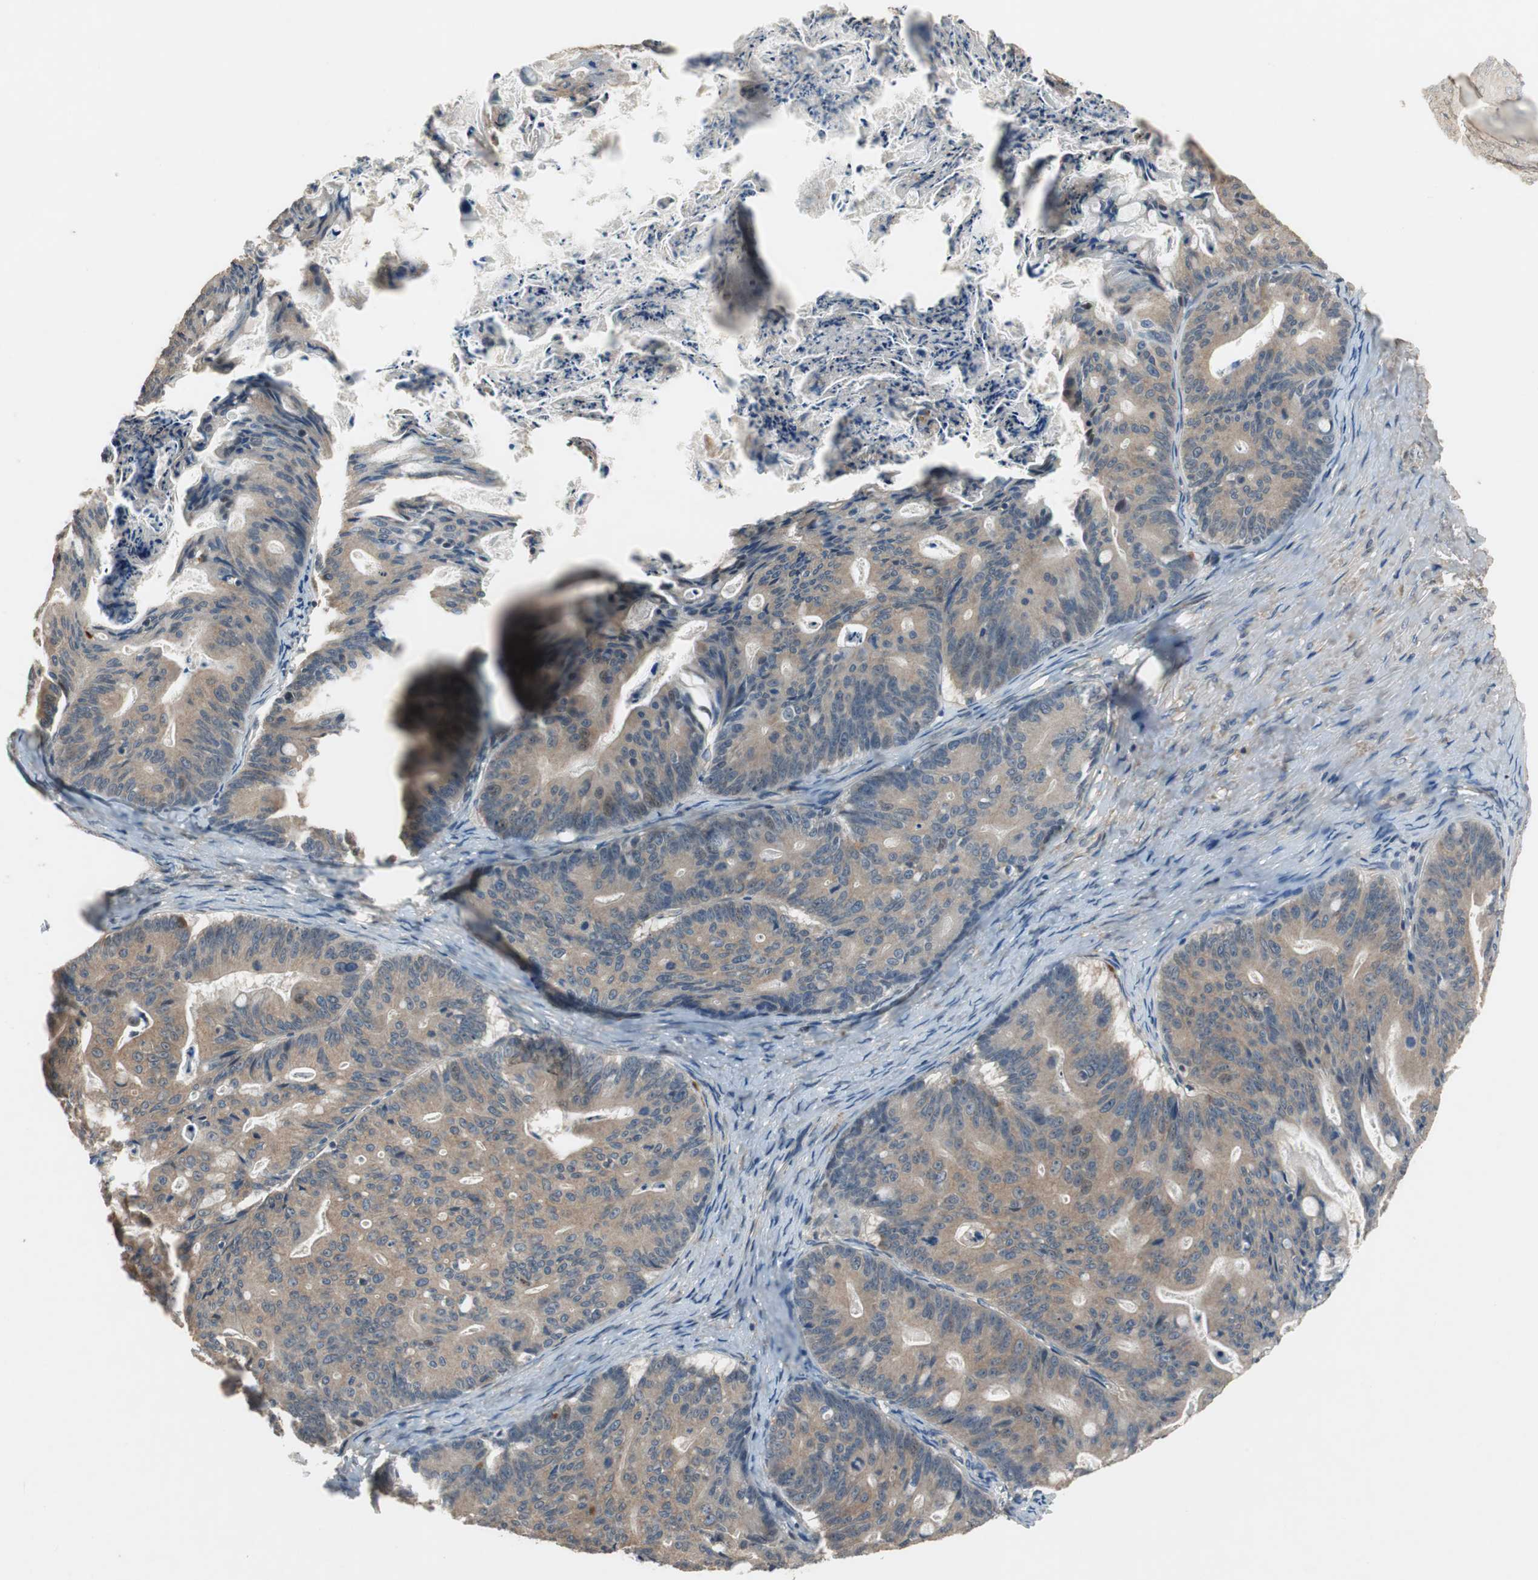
{"staining": {"intensity": "weak", "quantity": ">75%", "location": "cytoplasmic/membranous"}, "tissue": "ovarian cancer", "cell_type": "Tumor cells", "image_type": "cancer", "snomed": [{"axis": "morphology", "description": "Cystadenocarcinoma, mucinous, NOS"}, {"axis": "topography", "description": "Ovary"}], "caption": "Mucinous cystadenocarcinoma (ovarian) stained with immunohistochemistry displays weak cytoplasmic/membranous expression in about >75% of tumor cells. The protein is shown in brown color, while the nuclei are stained blue.", "gene": "PI4KB", "patient": {"sex": "female", "age": 36}}